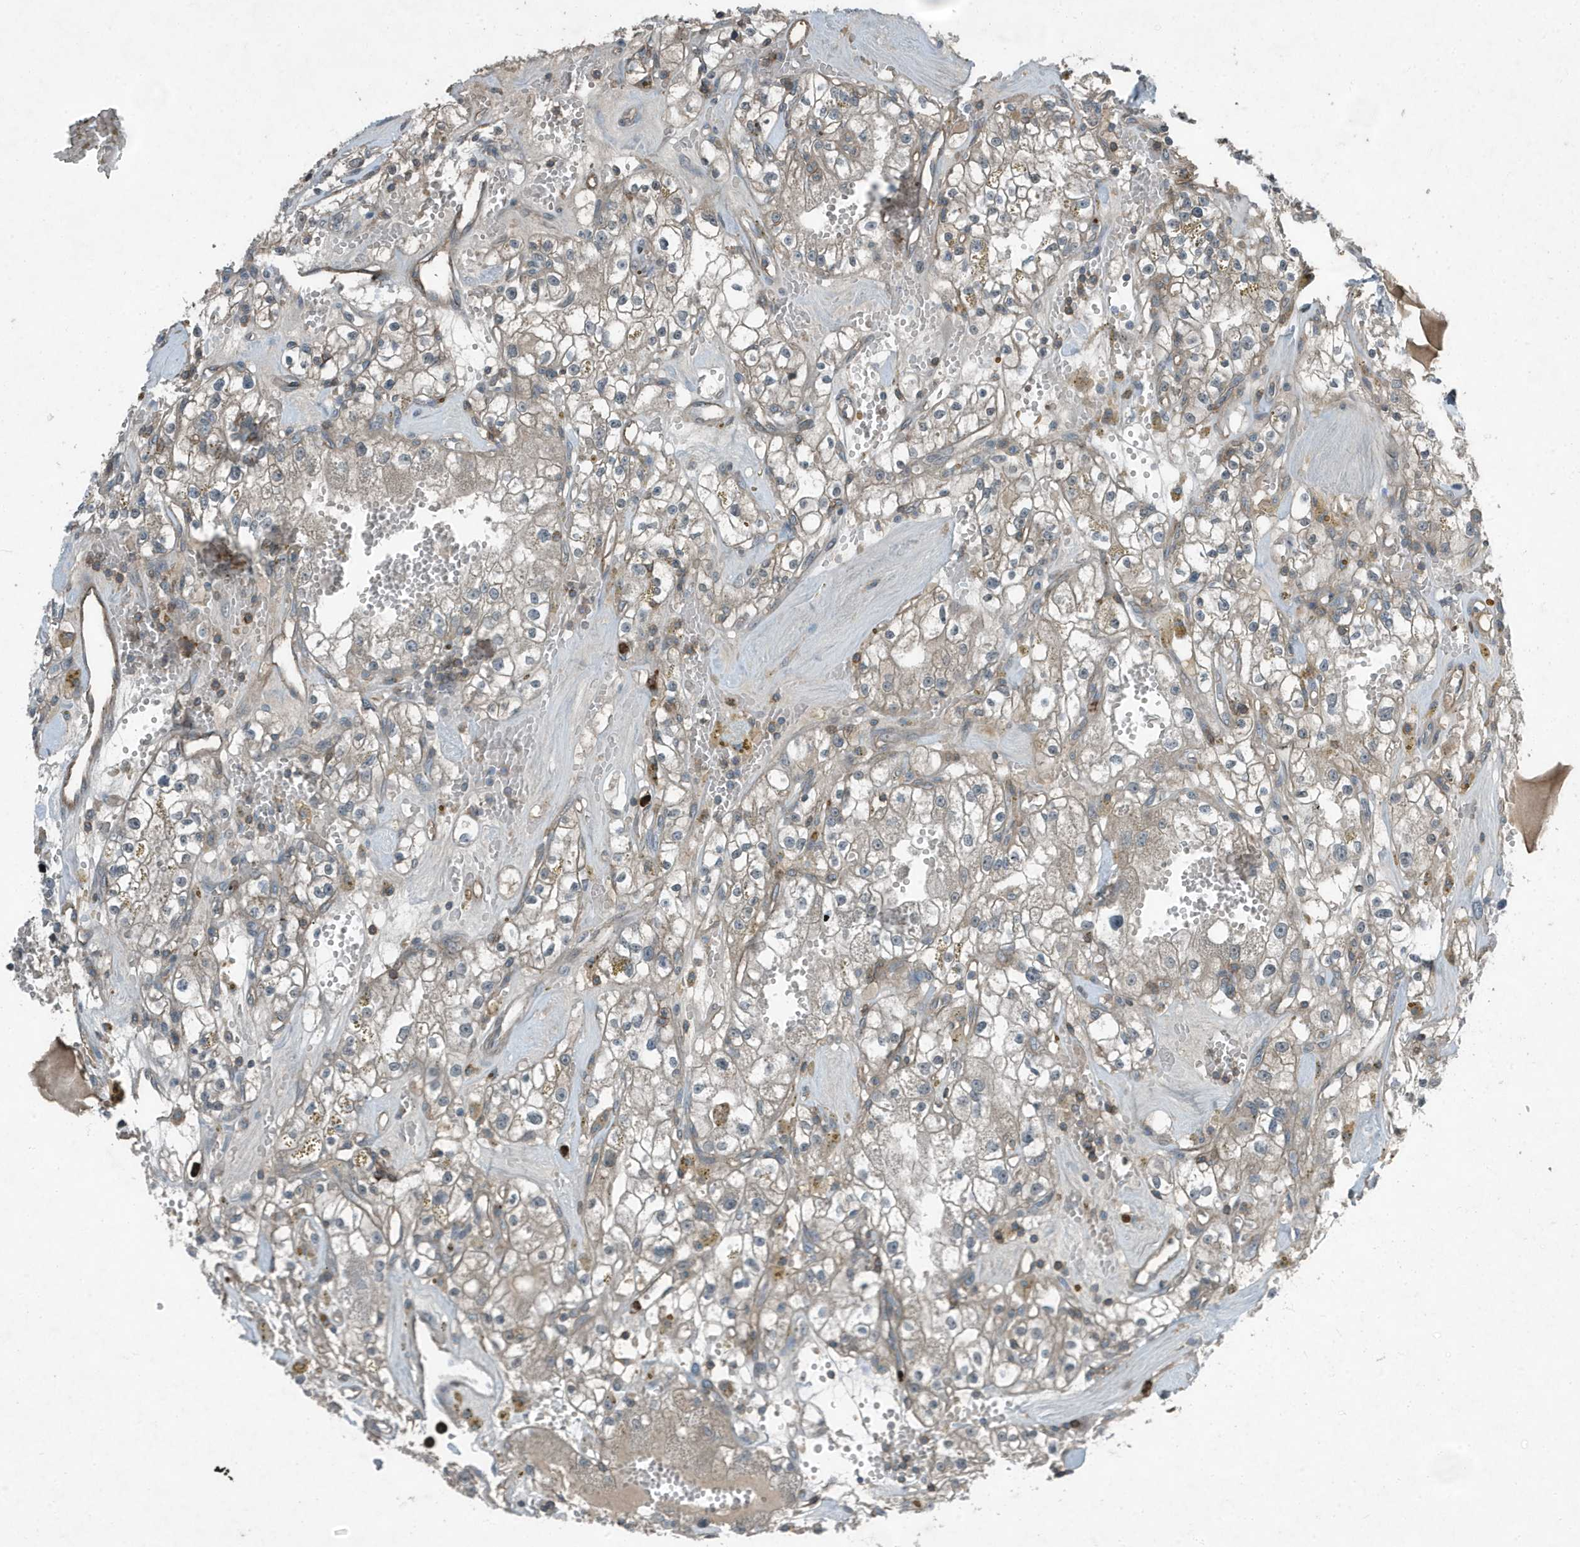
{"staining": {"intensity": "negative", "quantity": "none", "location": "none"}, "tissue": "renal cancer", "cell_type": "Tumor cells", "image_type": "cancer", "snomed": [{"axis": "morphology", "description": "Adenocarcinoma, NOS"}, {"axis": "topography", "description": "Kidney"}], "caption": "The micrograph reveals no staining of tumor cells in renal cancer (adenocarcinoma). (Stains: DAB immunohistochemistry (IHC) with hematoxylin counter stain, Microscopy: brightfield microscopy at high magnification).", "gene": "DAPP1", "patient": {"sex": "male", "age": 56}}